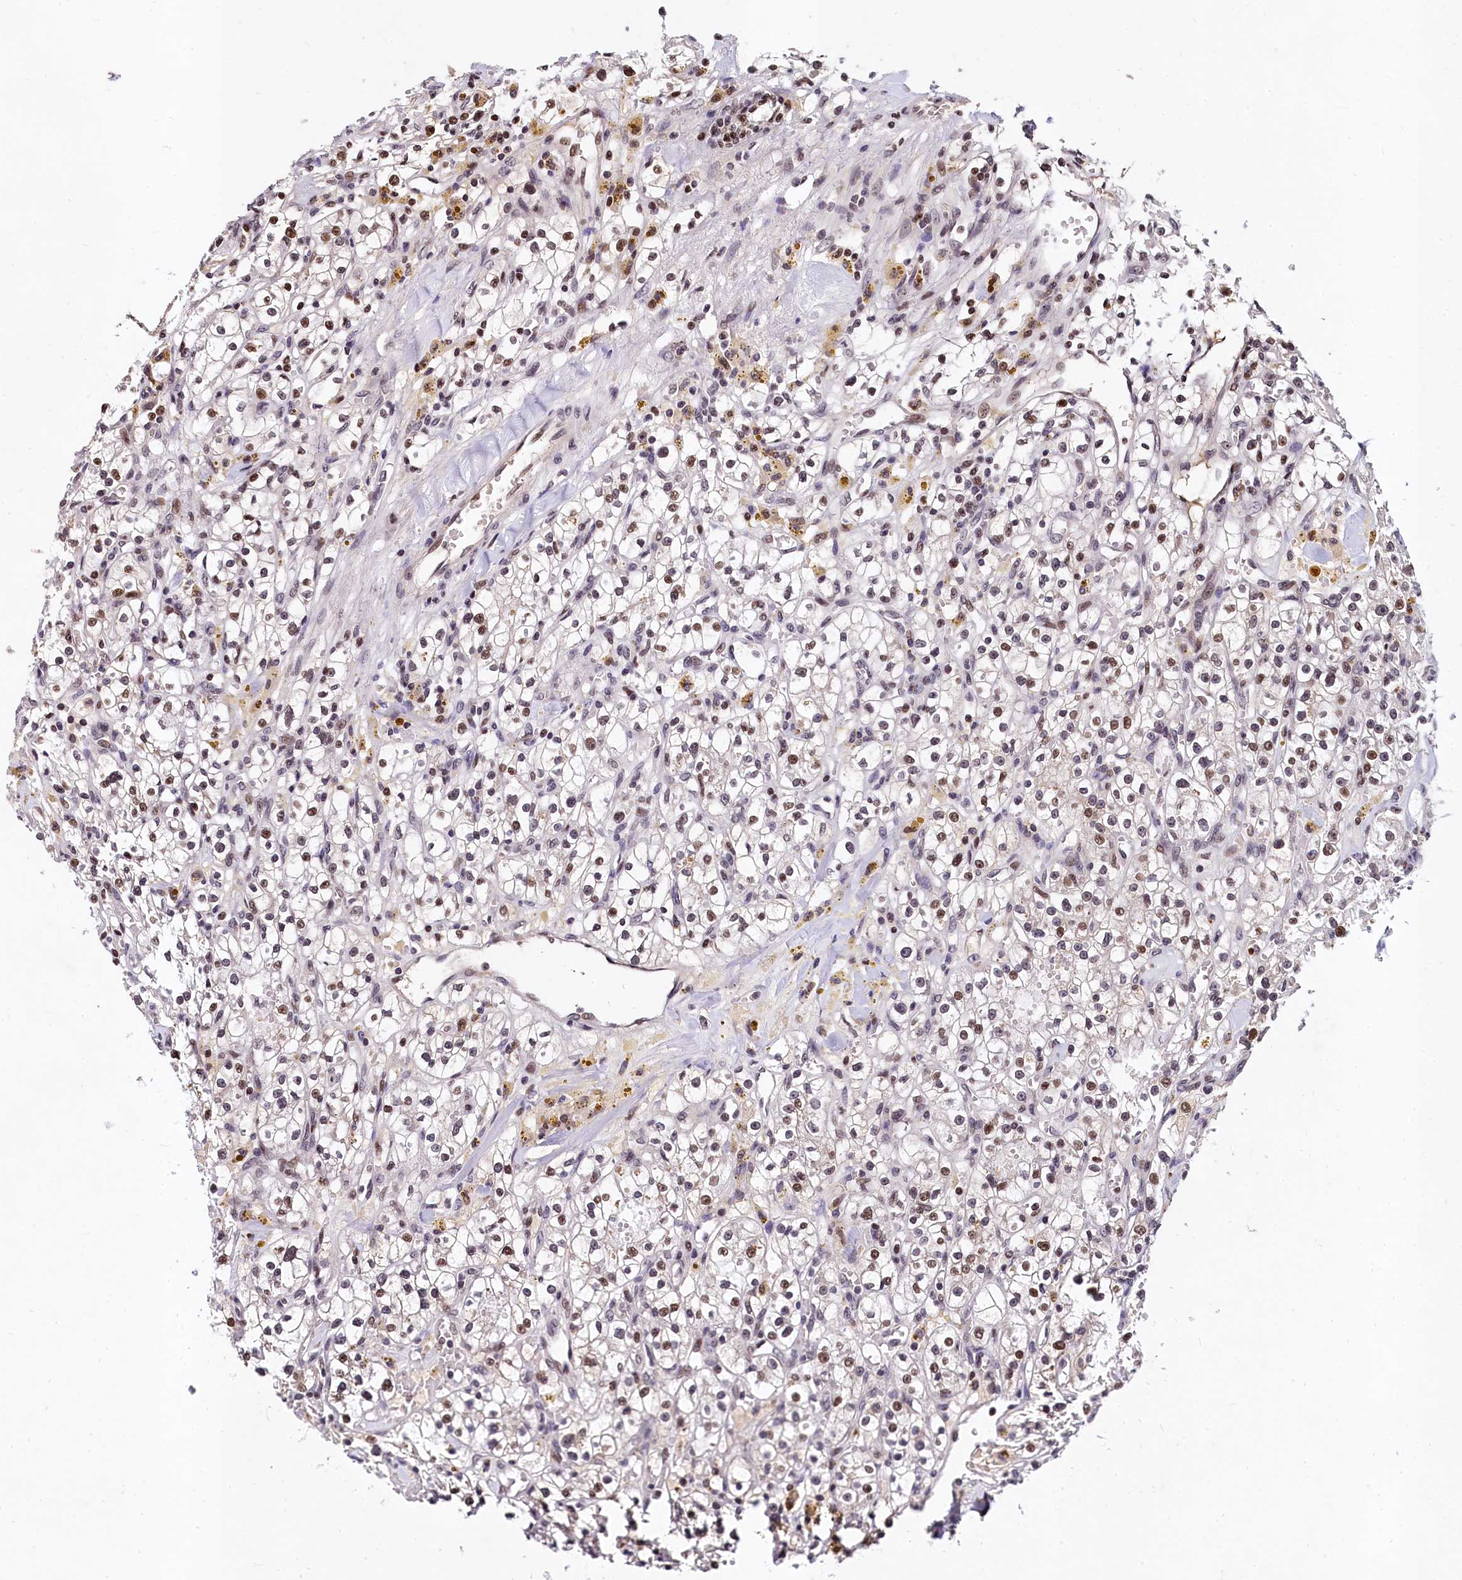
{"staining": {"intensity": "negative", "quantity": "none", "location": "none"}, "tissue": "renal cancer", "cell_type": "Tumor cells", "image_type": "cancer", "snomed": [{"axis": "morphology", "description": "Adenocarcinoma, NOS"}, {"axis": "topography", "description": "Kidney"}], "caption": "Immunohistochemistry (IHC) of human adenocarcinoma (renal) reveals no expression in tumor cells.", "gene": "FAM217B", "patient": {"sex": "male", "age": 56}}